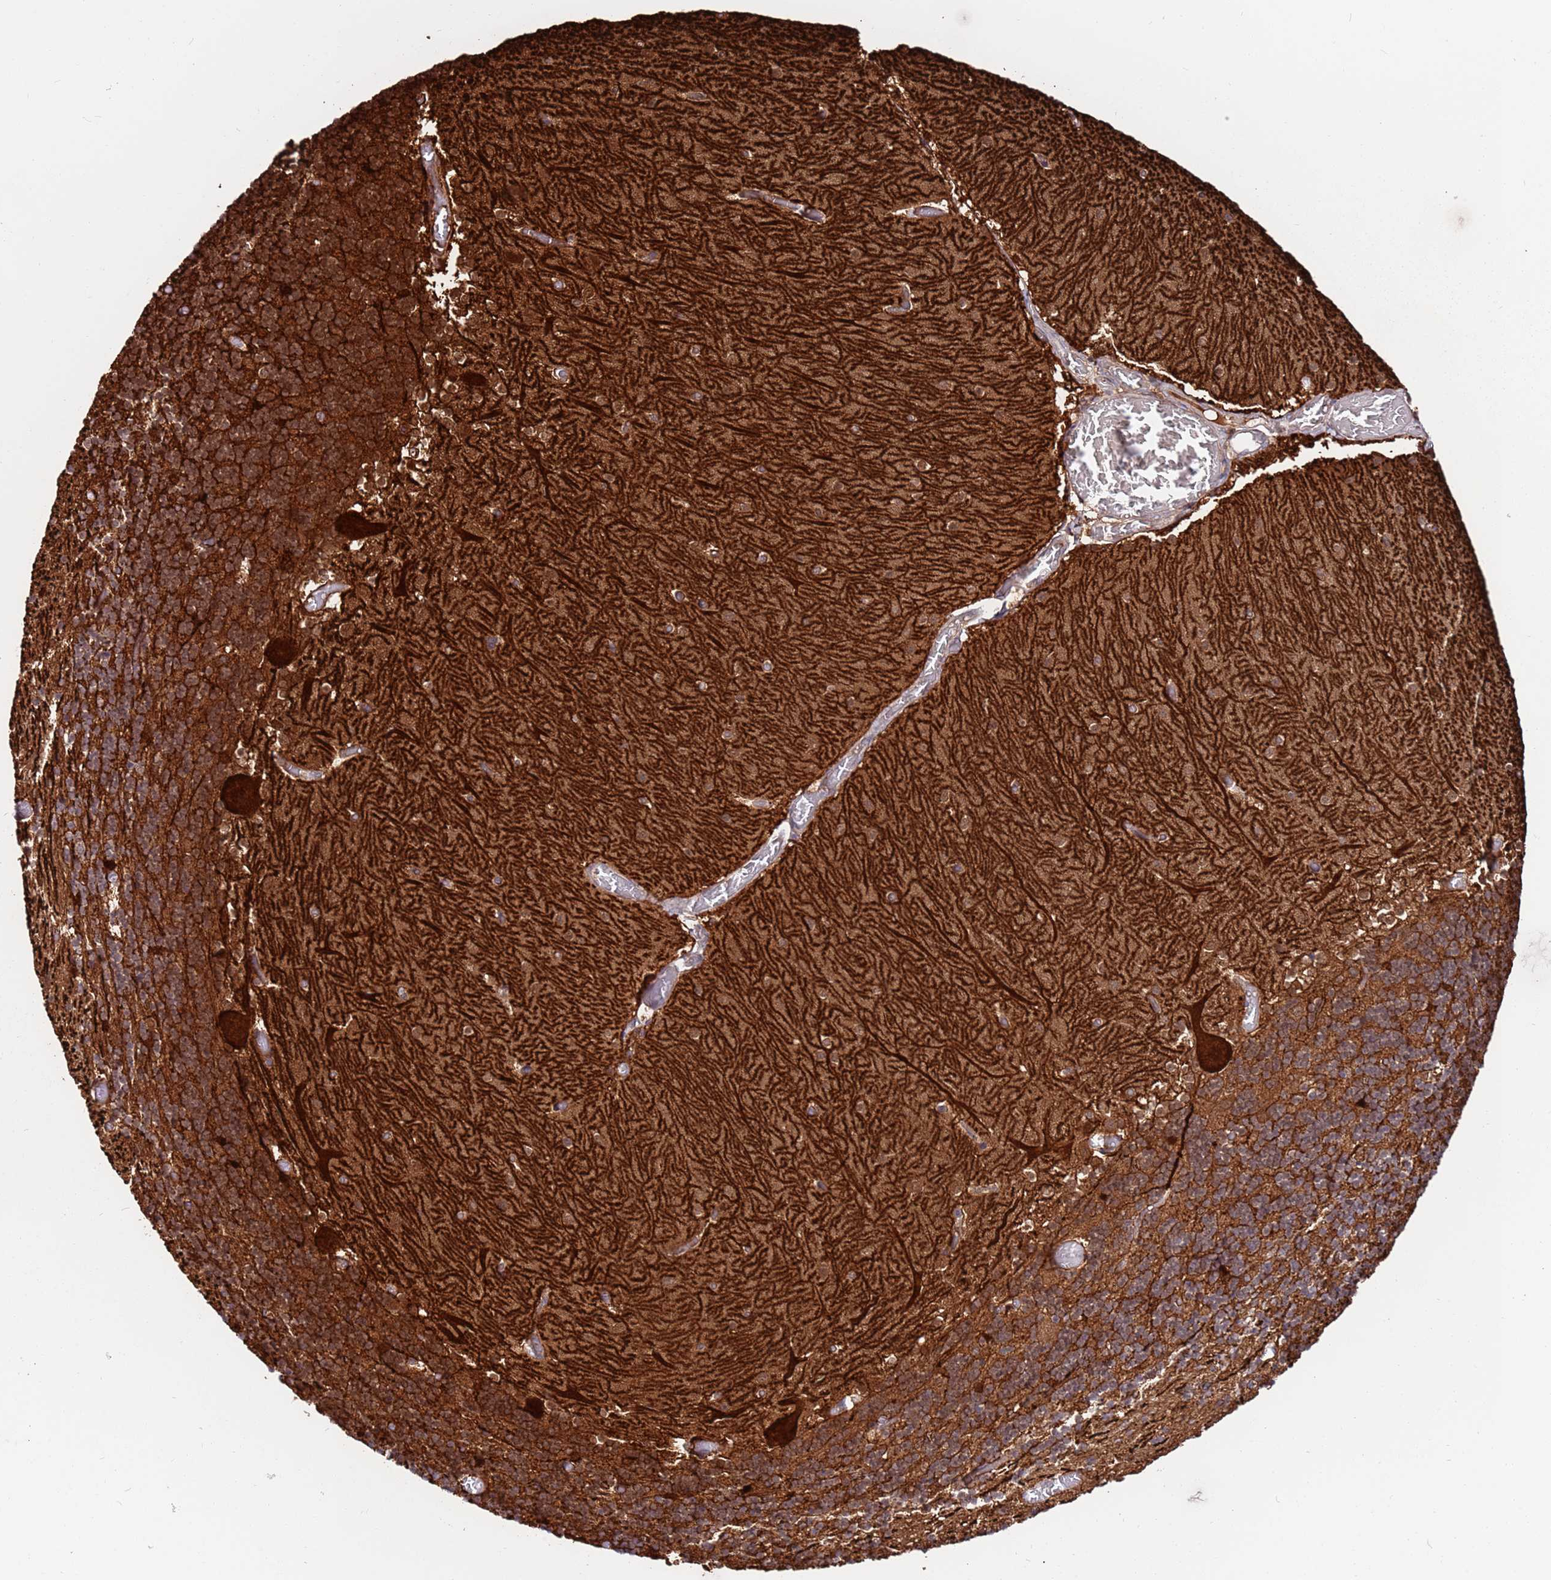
{"staining": {"intensity": "strong", "quantity": ">75%", "location": "cytoplasmic/membranous"}, "tissue": "cerebellum", "cell_type": "Cells in granular layer", "image_type": "normal", "snomed": [{"axis": "morphology", "description": "Normal tissue, NOS"}, {"axis": "topography", "description": "Cerebellum"}], "caption": "Strong cytoplasmic/membranous staining is present in approximately >75% of cells in granular layer in unremarkable cerebellum.", "gene": "MTG2", "patient": {"sex": "female", "age": 28}}